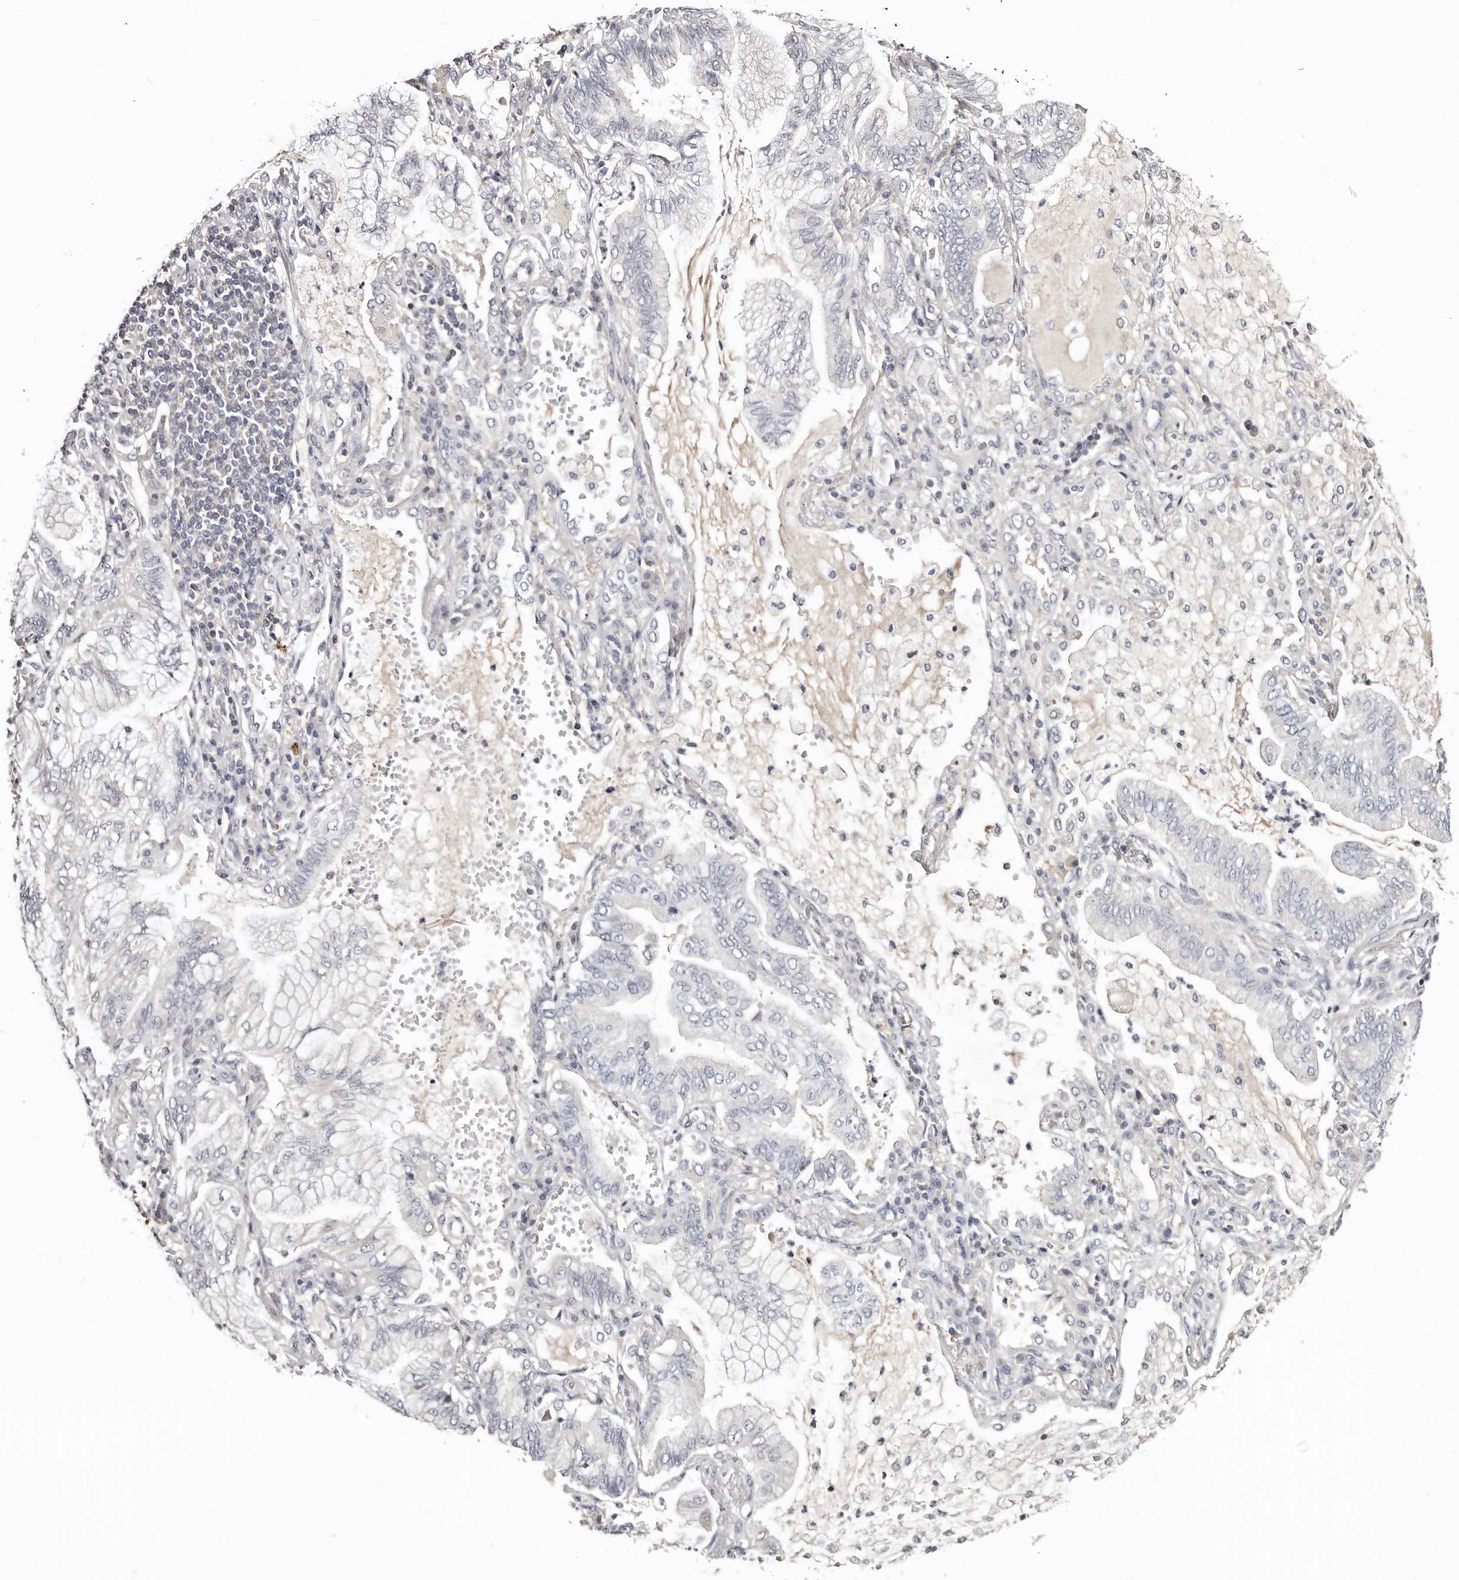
{"staining": {"intensity": "negative", "quantity": "none", "location": "none"}, "tissue": "lung cancer", "cell_type": "Tumor cells", "image_type": "cancer", "snomed": [{"axis": "morphology", "description": "Adenocarcinoma, NOS"}, {"axis": "topography", "description": "Lung"}], "caption": "Protein analysis of adenocarcinoma (lung) reveals no significant expression in tumor cells. (DAB immunohistochemistry with hematoxylin counter stain).", "gene": "MRPS33", "patient": {"sex": "female", "age": 70}}